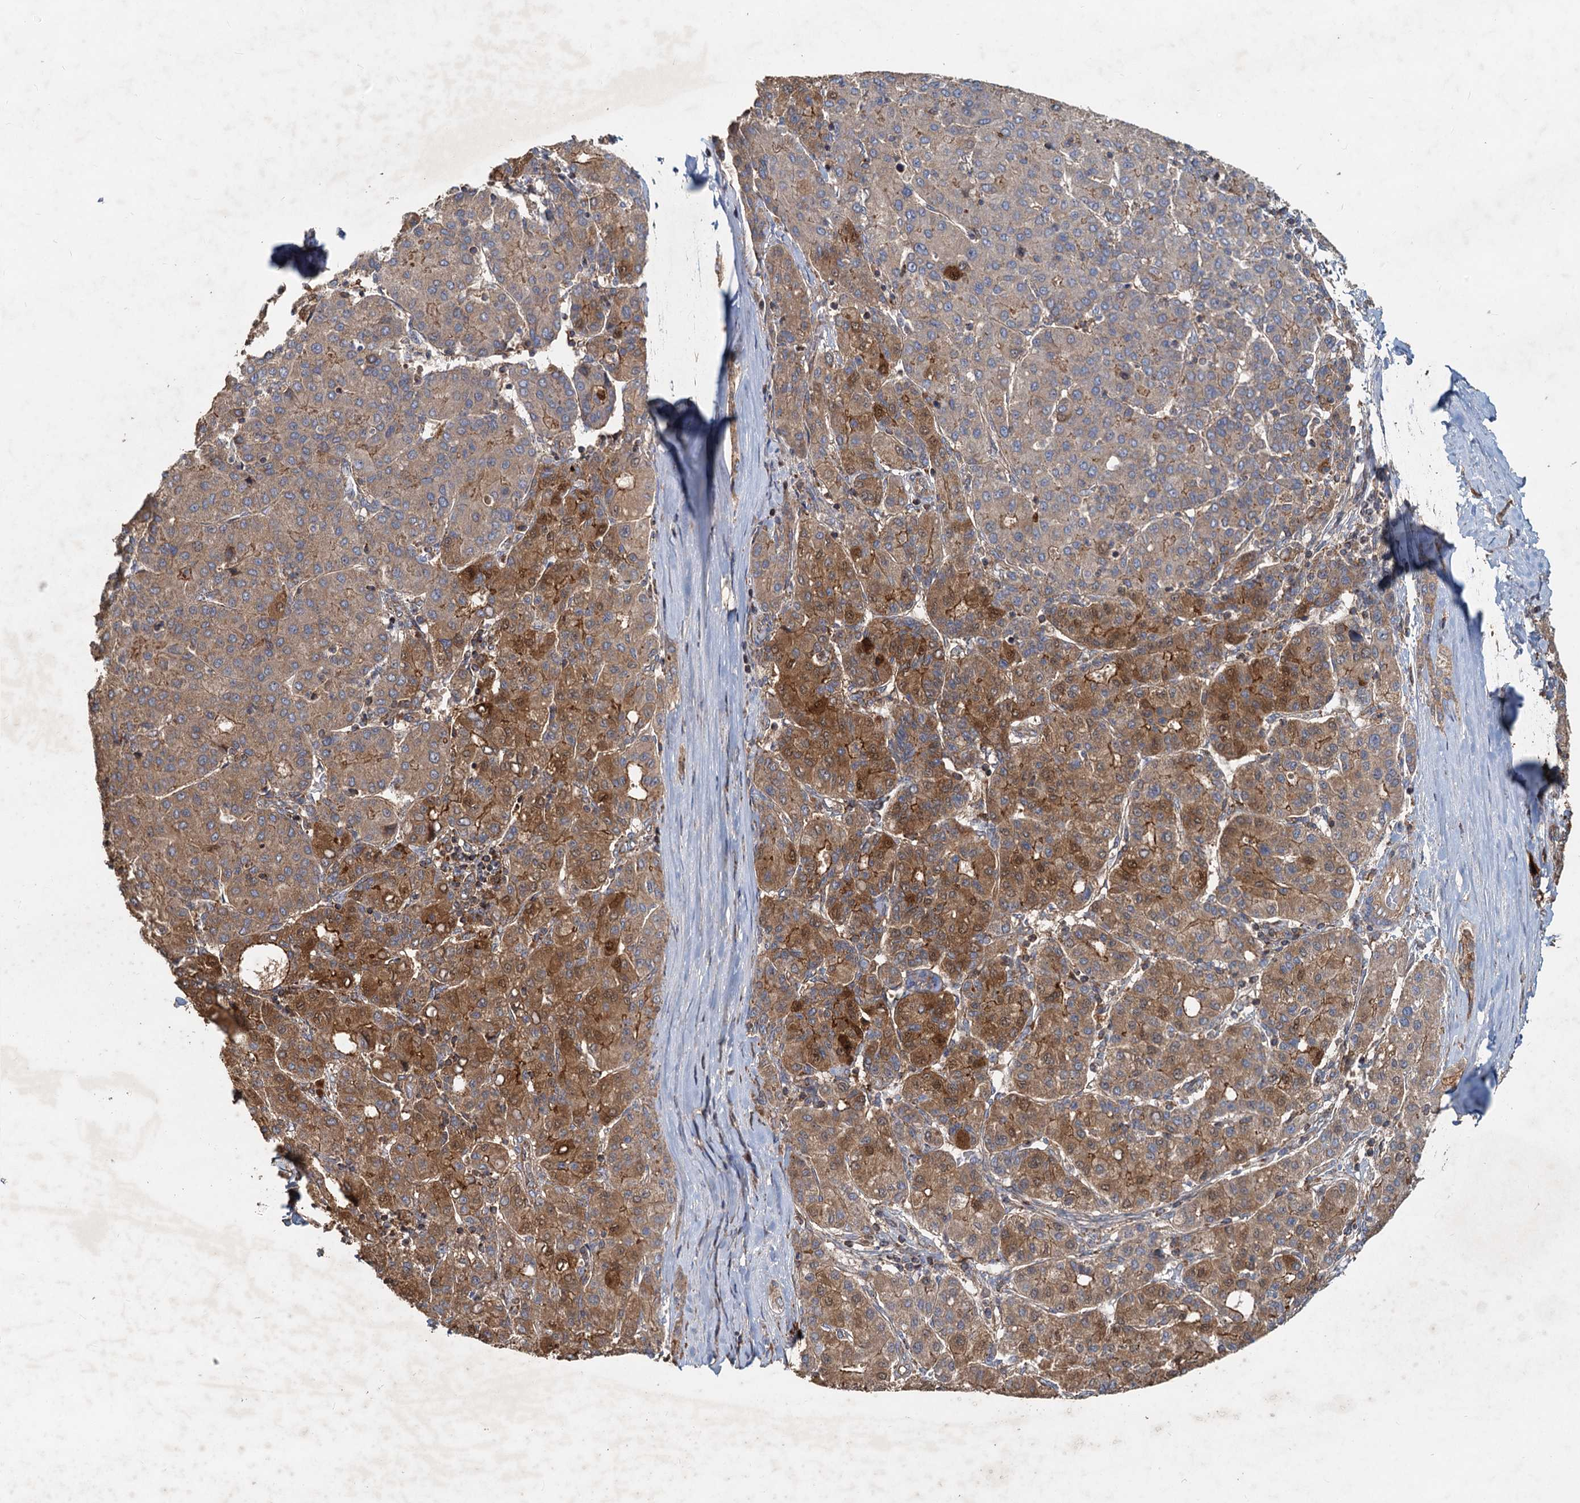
{"staining": {"intensity": "moderate", "quantity": ">75%", "location": "cytoplasmic/membranous"}, "tissue": "liver cancer", "cell_type": "Tumor cells", "image_type": "cancer", "snomed": [{"axis": "morphology", "description": "Carcinoma, Hepatocellular, NOS"}, {"axis": "topography", "description": "Liver"}], "caption": "The histopathology image exhibits staining of liver cancer, revealing moderate cytoplasmic/membranous protein positivity (brown color) within tumor cells.", "gene": "SDS", "patient": {"sex": "male", "age": 65}}